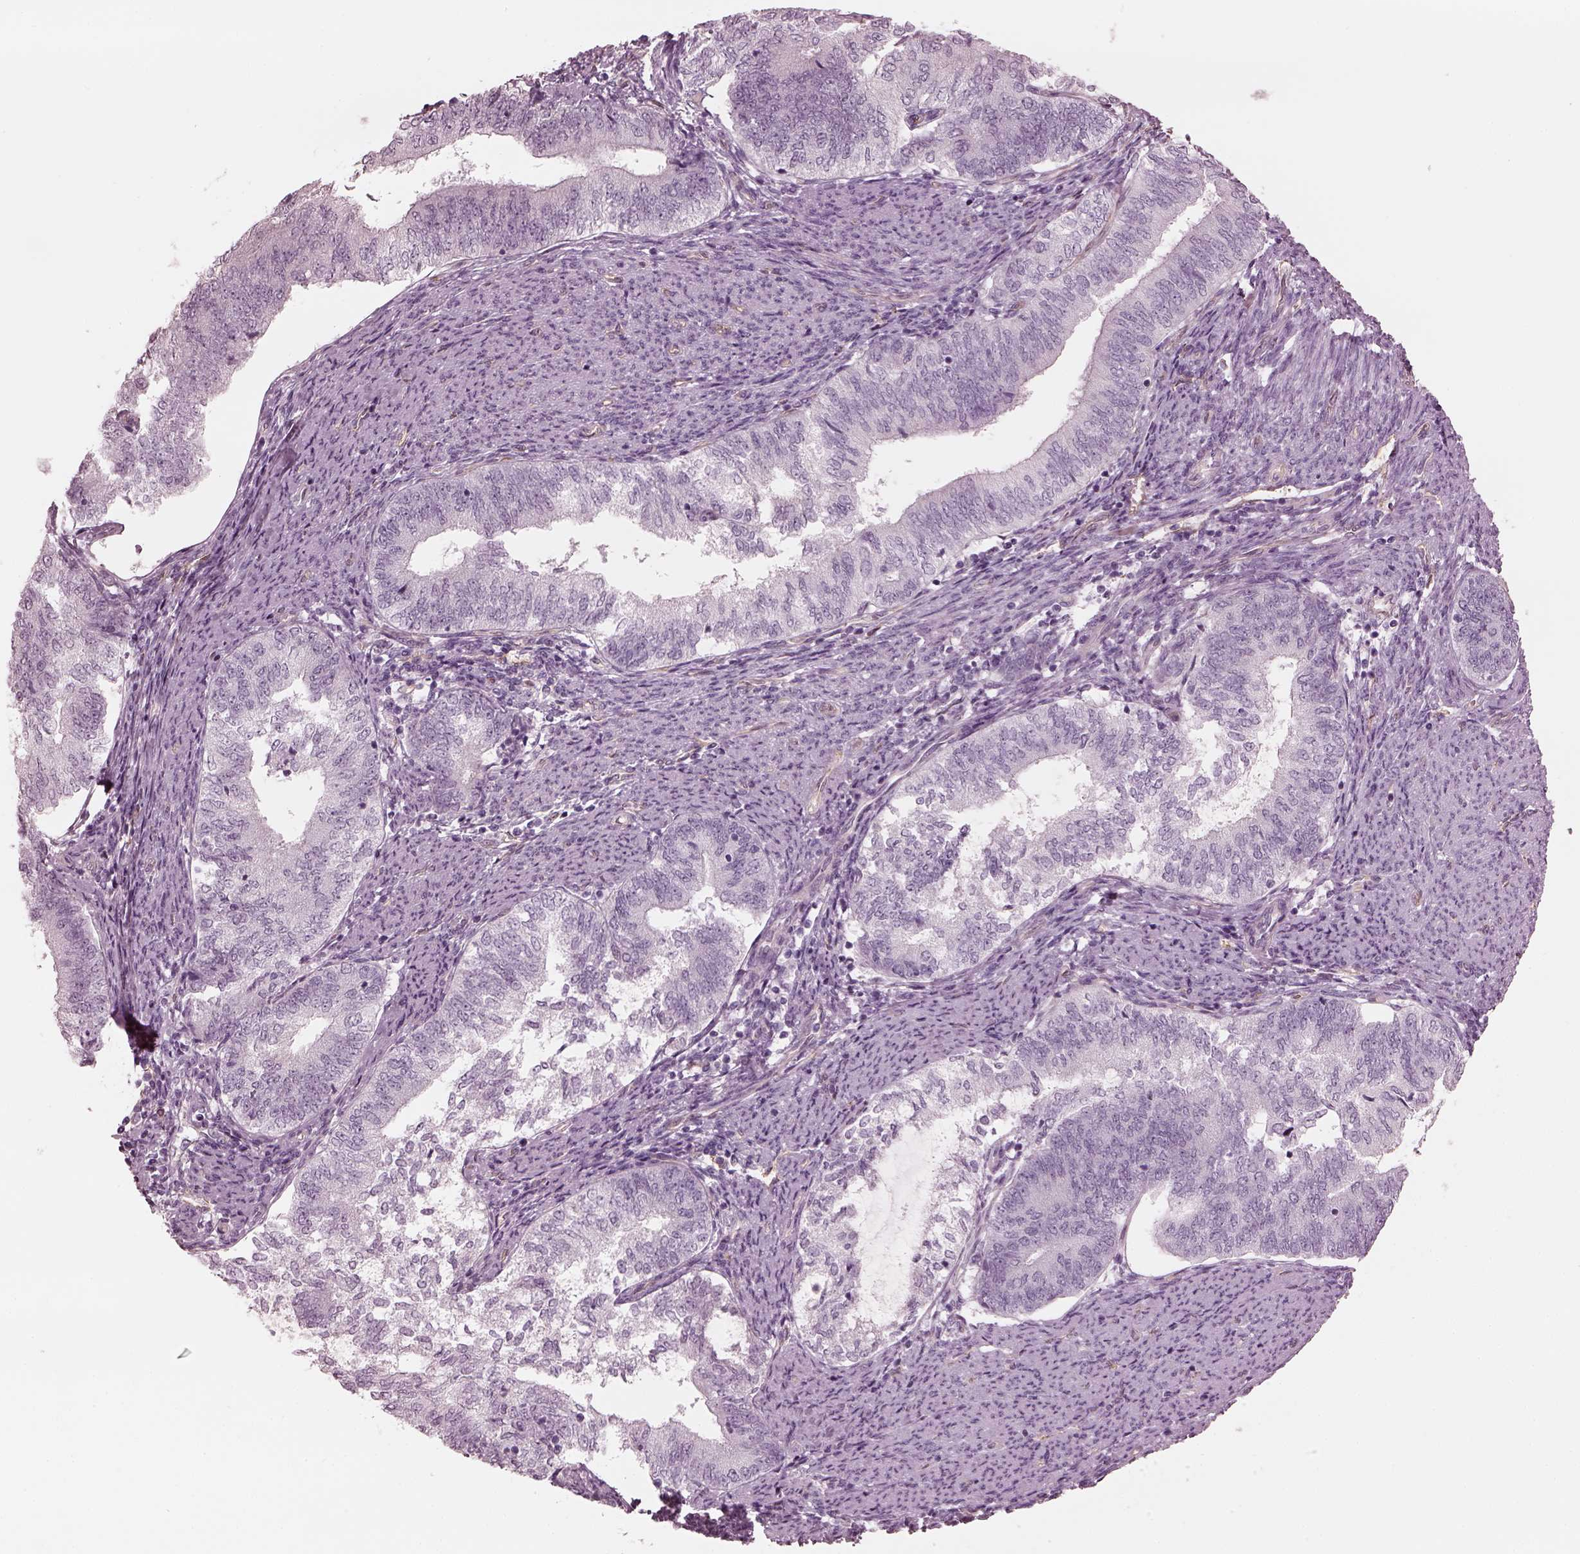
{"staining": {"intensity": "negative", "quantity": "none", "location": "none"}, "tissue": "endometrial cancer", "cell_type": "Tumor cells", "image_type": "cancer", "snomed": [{"axis": "morphology", "description": "Adenocarcinoma, NOS"}, {"axis": "topography", "description": "Endometrium"}], "caption": "DAB (3,3'-diaminobenzidine) immunohistochemical staining of adenocarcinoma (endometrial) displays no significant staining in tumor cells. (DAB immunohistochemistry visualized using brightfield microscopy, high magnification).", "gene": "EIF4E1B", "patient": {"sex": "female", "age": 65}}